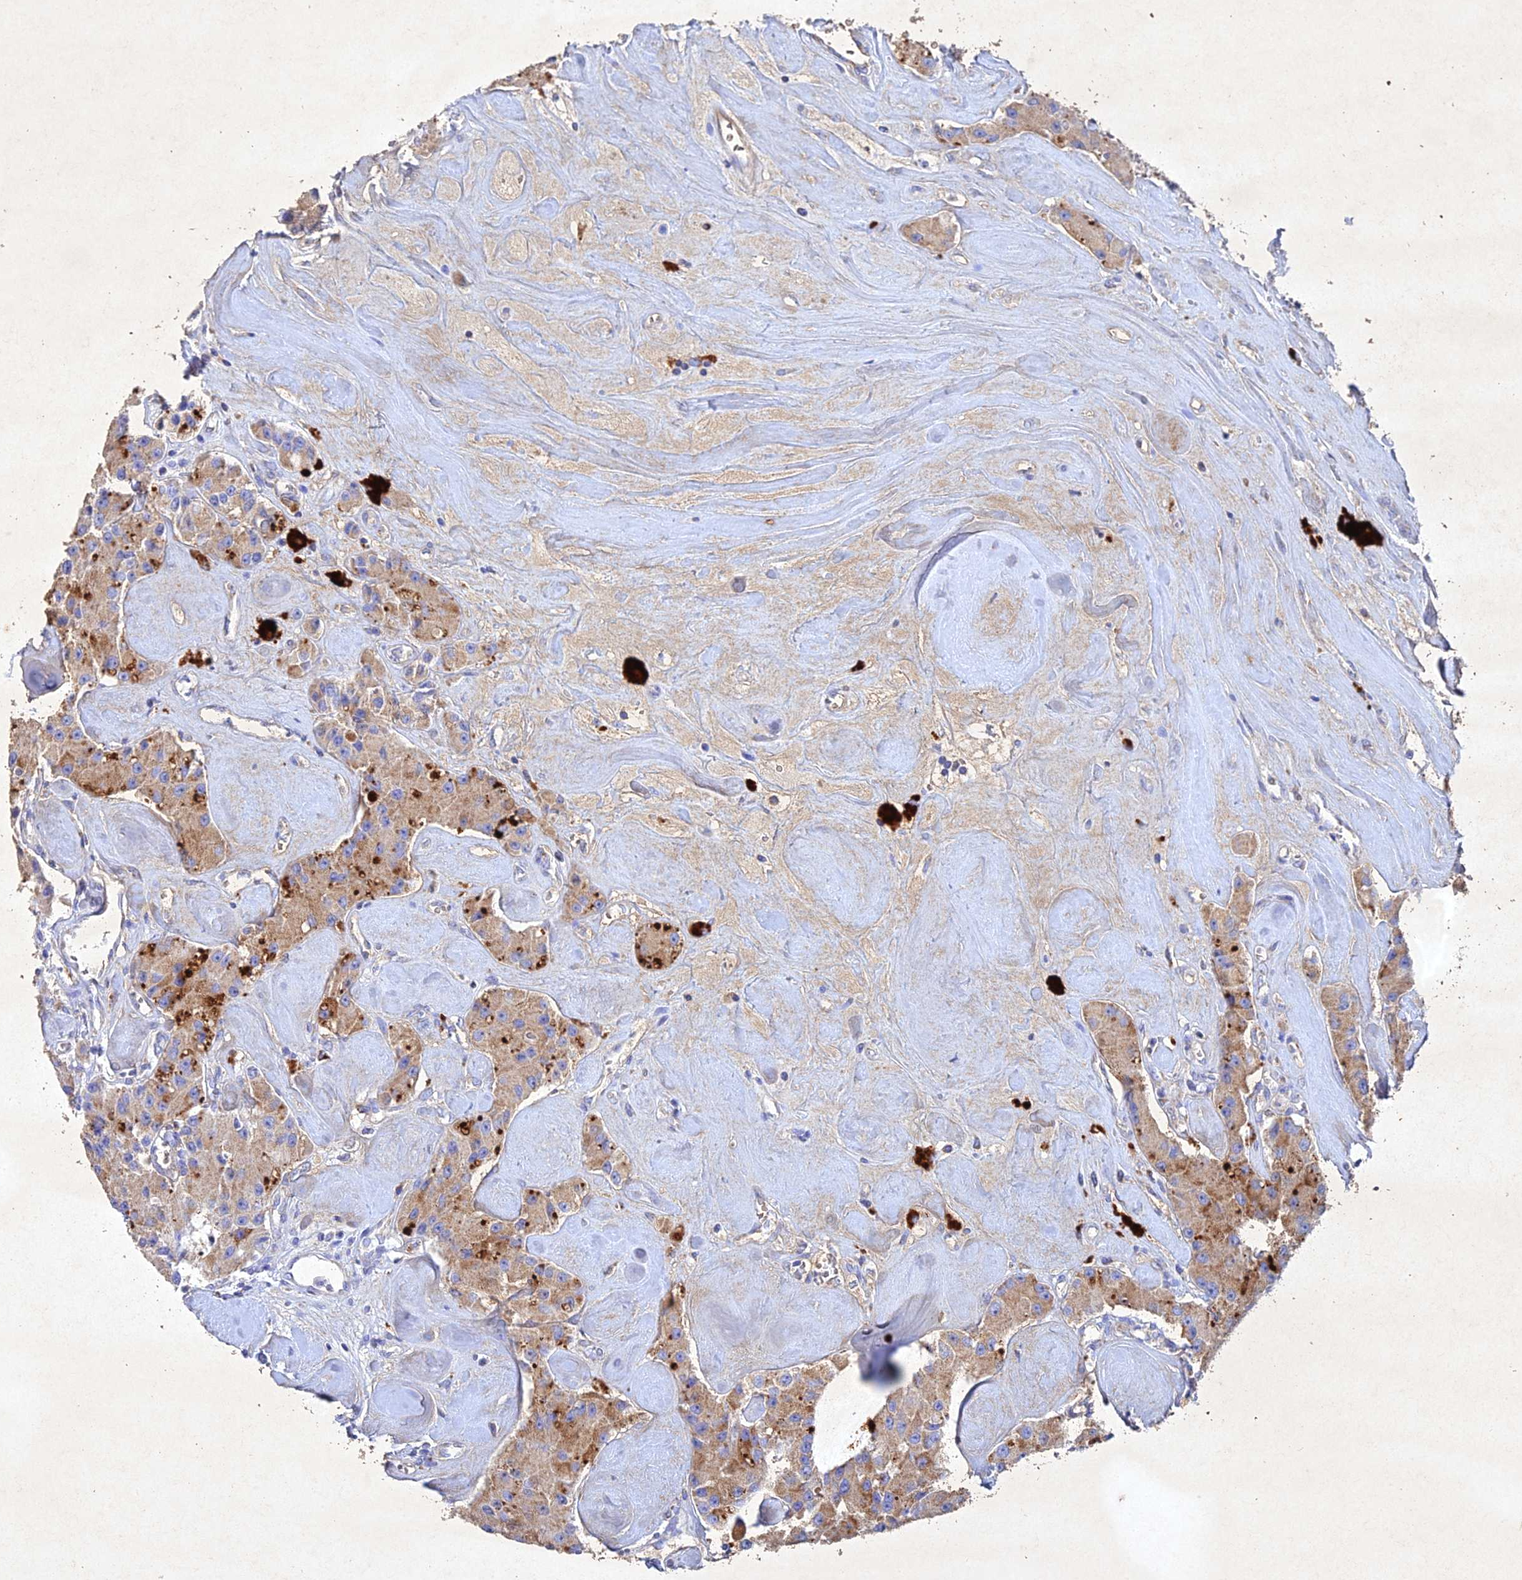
{"staining": {"intensity": "weak", "quantity": ">75%", "location": "cytoplasmic/membranous"}, "tissue": "carcinoid", "cell_type": "Tumor cells", "image_type": "cancer", "snomed": [{"axis": "morphology", "description": "Carcinoid, malignant, NOS"}, {"axis": "topography", "description": "Pancreas"}], "caption": "This is a micrograph of IHC staining of malignant carcinoid, which shows weak positivity in the cytoplasmic/membranous of tumor cells.", "gene": "NDUFV1", "patient": {"sex": "male", "age": 41}}